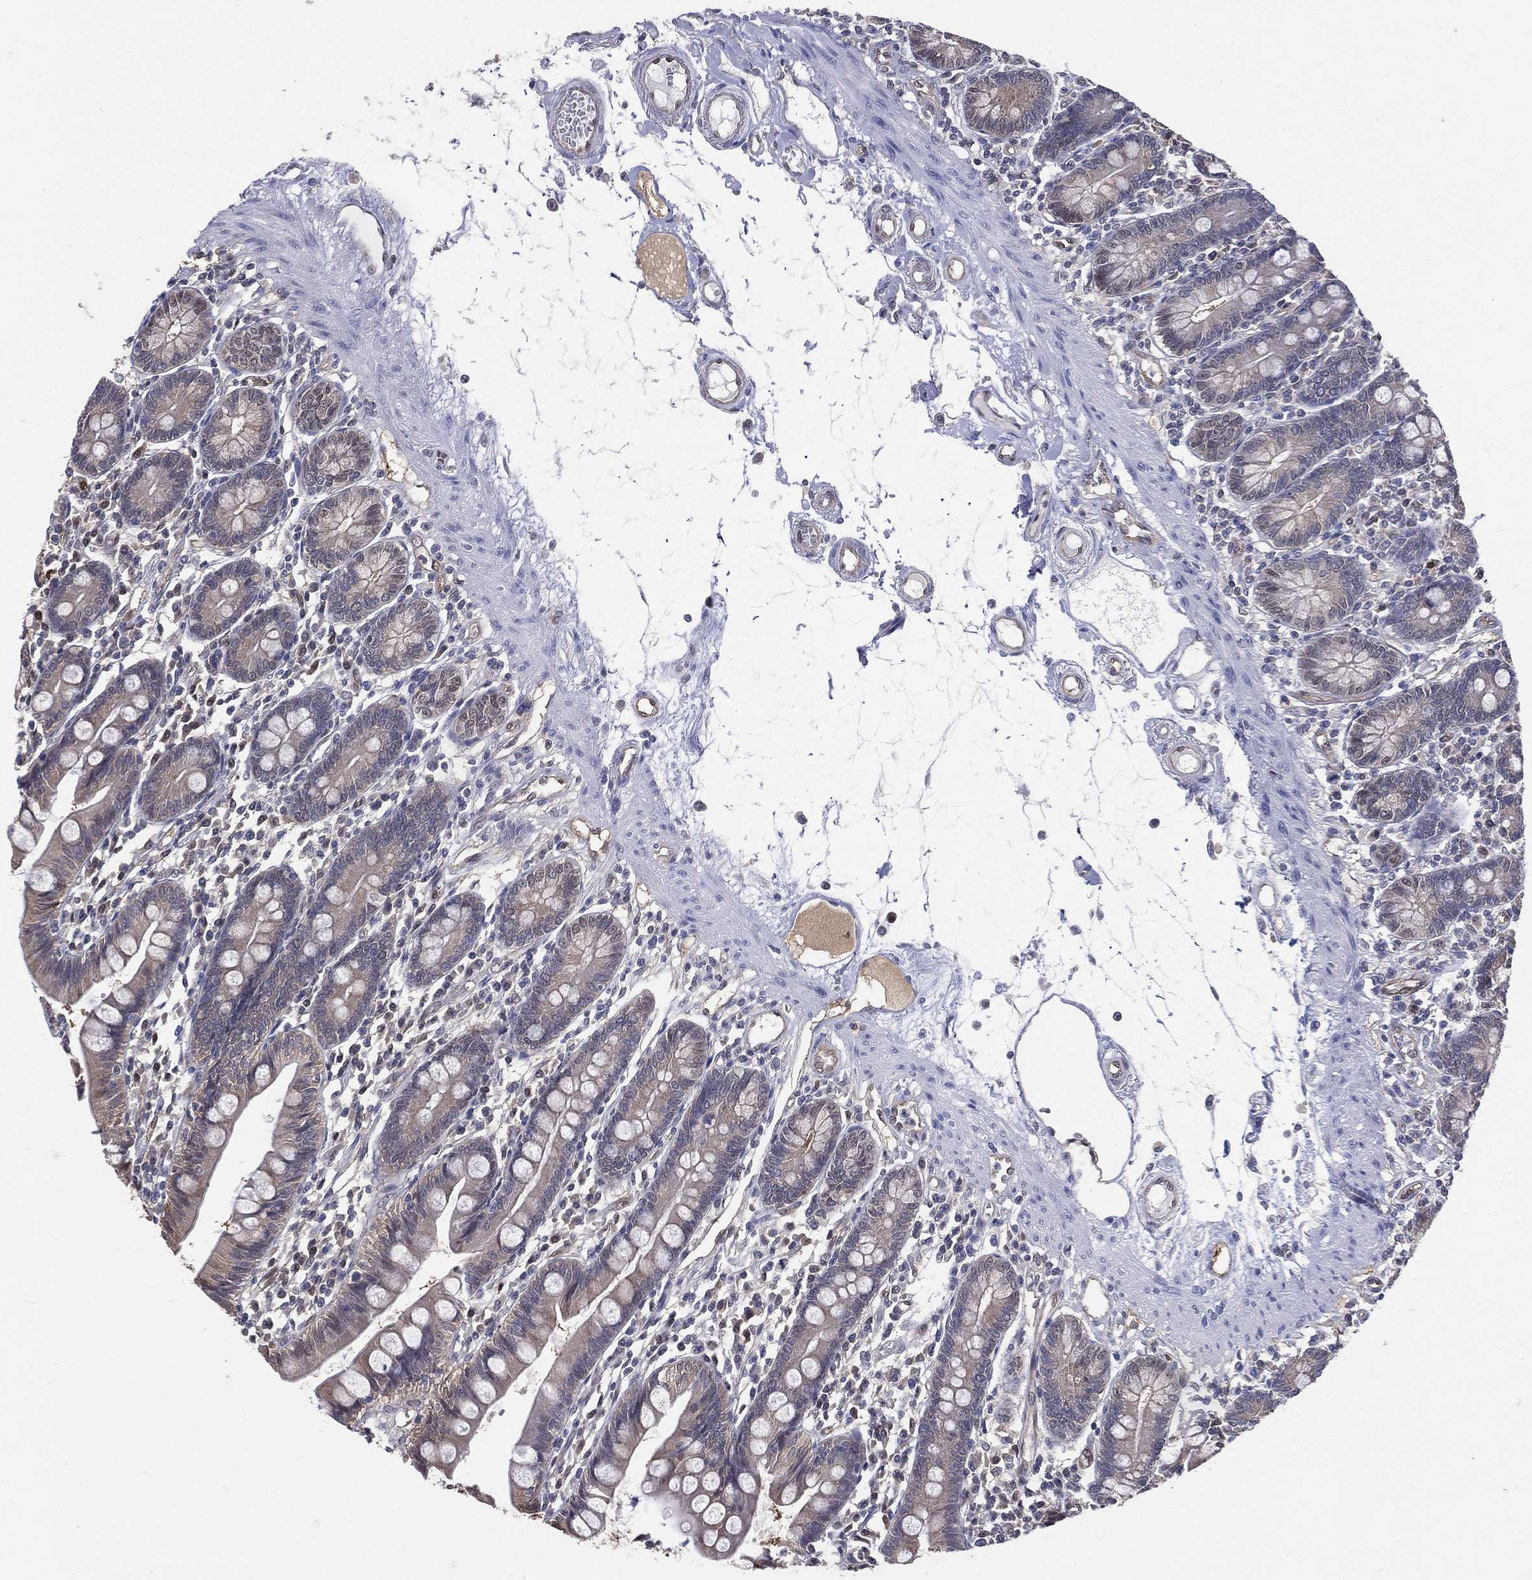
{"staining": {"intensity": "weak", "quantity": "<25%", "location": "nuclear"}, "tissue": "small intestine", "cell_type": "Glandular cells", "image_type": "normal", "snomed": [{"axis": "morphology", "description": "Normal tissue, NOS"}, {"axis": "topography", "description": "Small intestine"}], "caption": "A high-resolution micrograph shows IHC staining of benign small intestine, which reveals no significant positivity in glandular cells.", "gene": "GMPR2", "patient": {"sex": "male", "age": 88}}